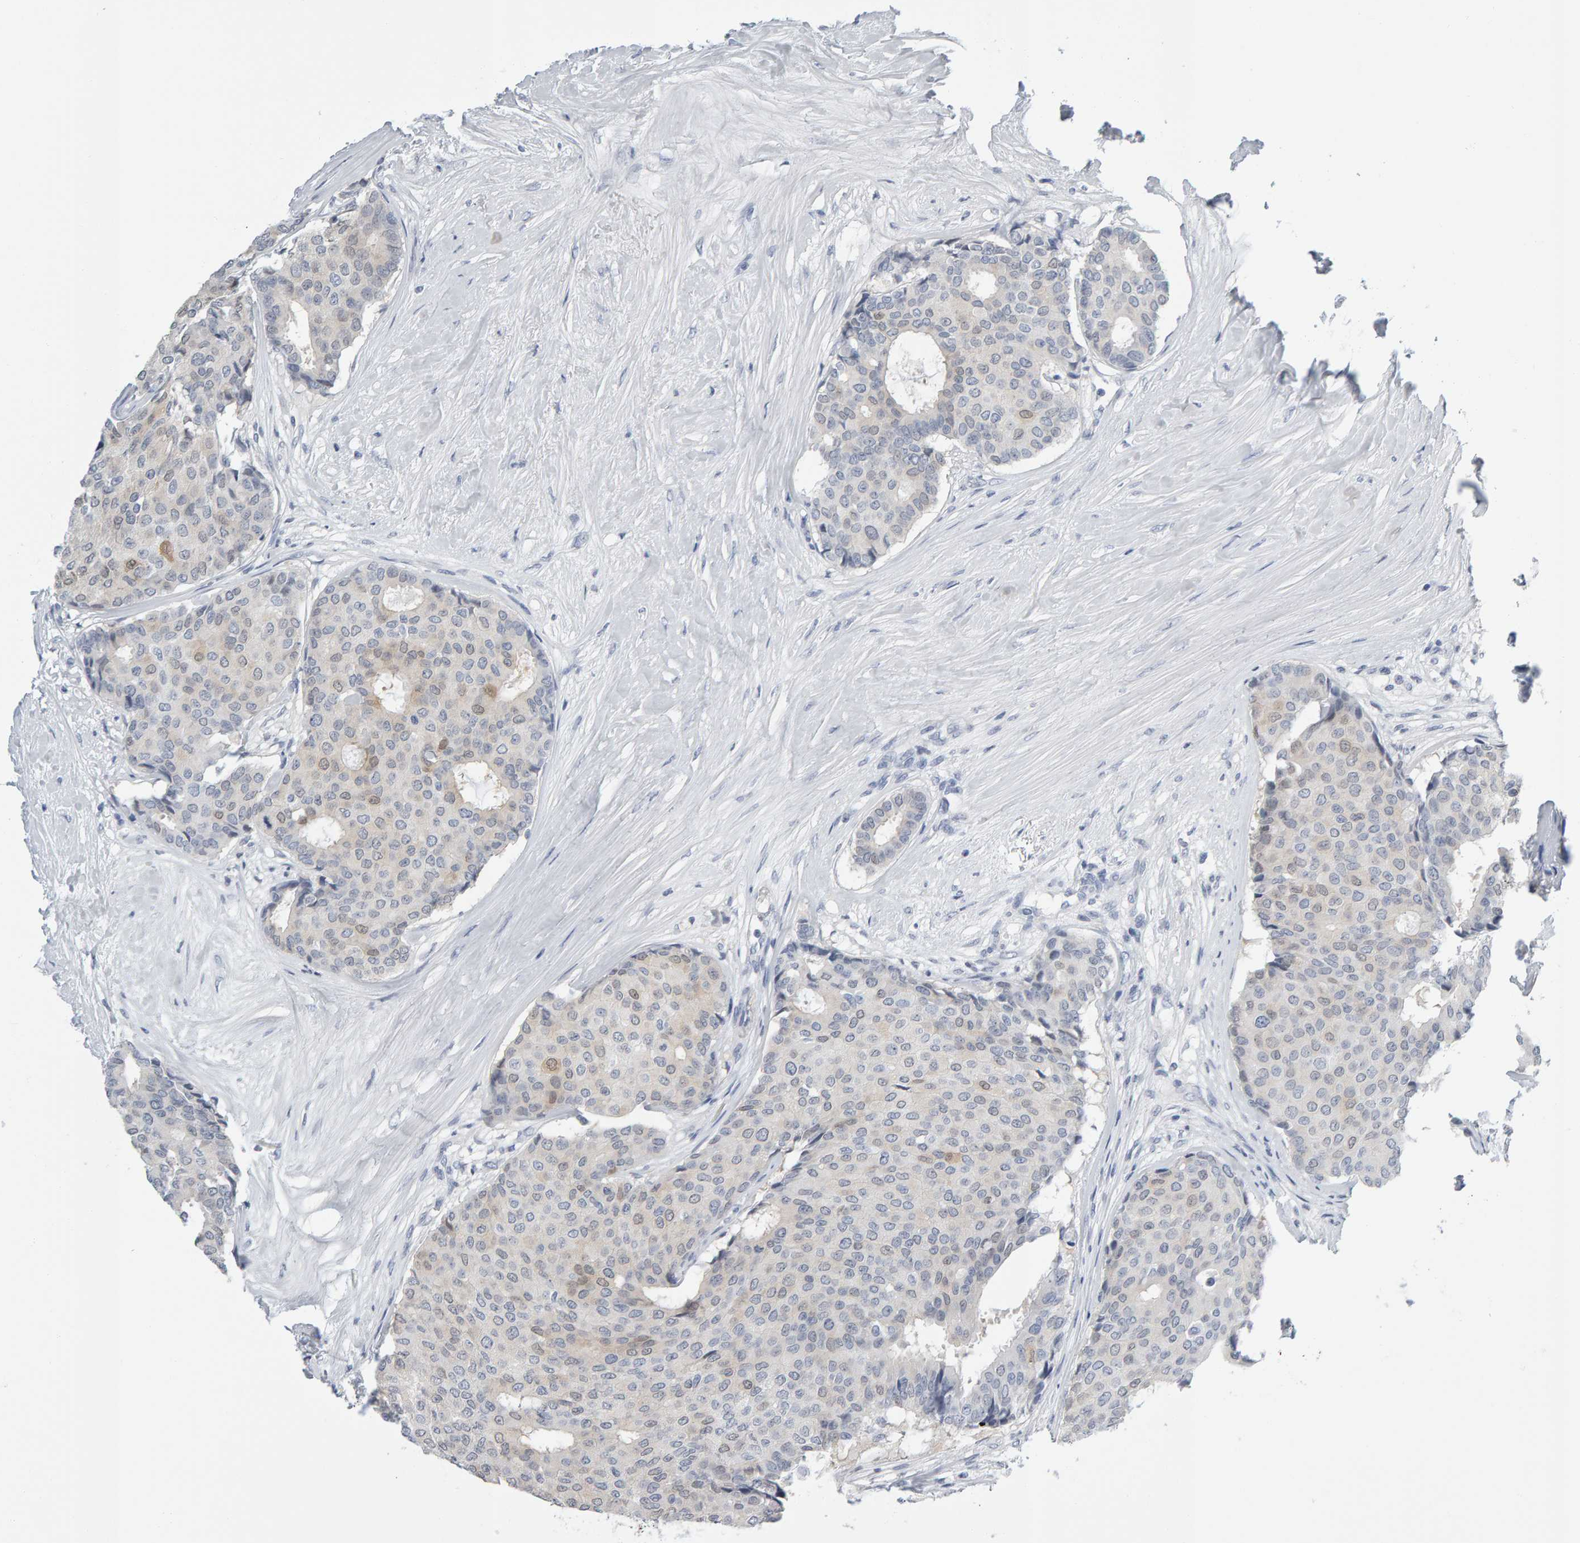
{"staining": {"intensity": "weak", "quantity": "<25%", "location": "cytoplasmic/membranous"}, "tissue": "breast cancer", "cell_type": "Tumor cells", "image_type": "cancer", "snomed": [{"axis": "morphology", "description": "Duct carcinoma"}, {"axis": "topography", "description": "Breast"}], "caption": "The image demonstrates no staining of tumor cells in intraductal carcinoma (breast).", "gene": "CTH", "patient": {"sex": "female", "age": 75}}